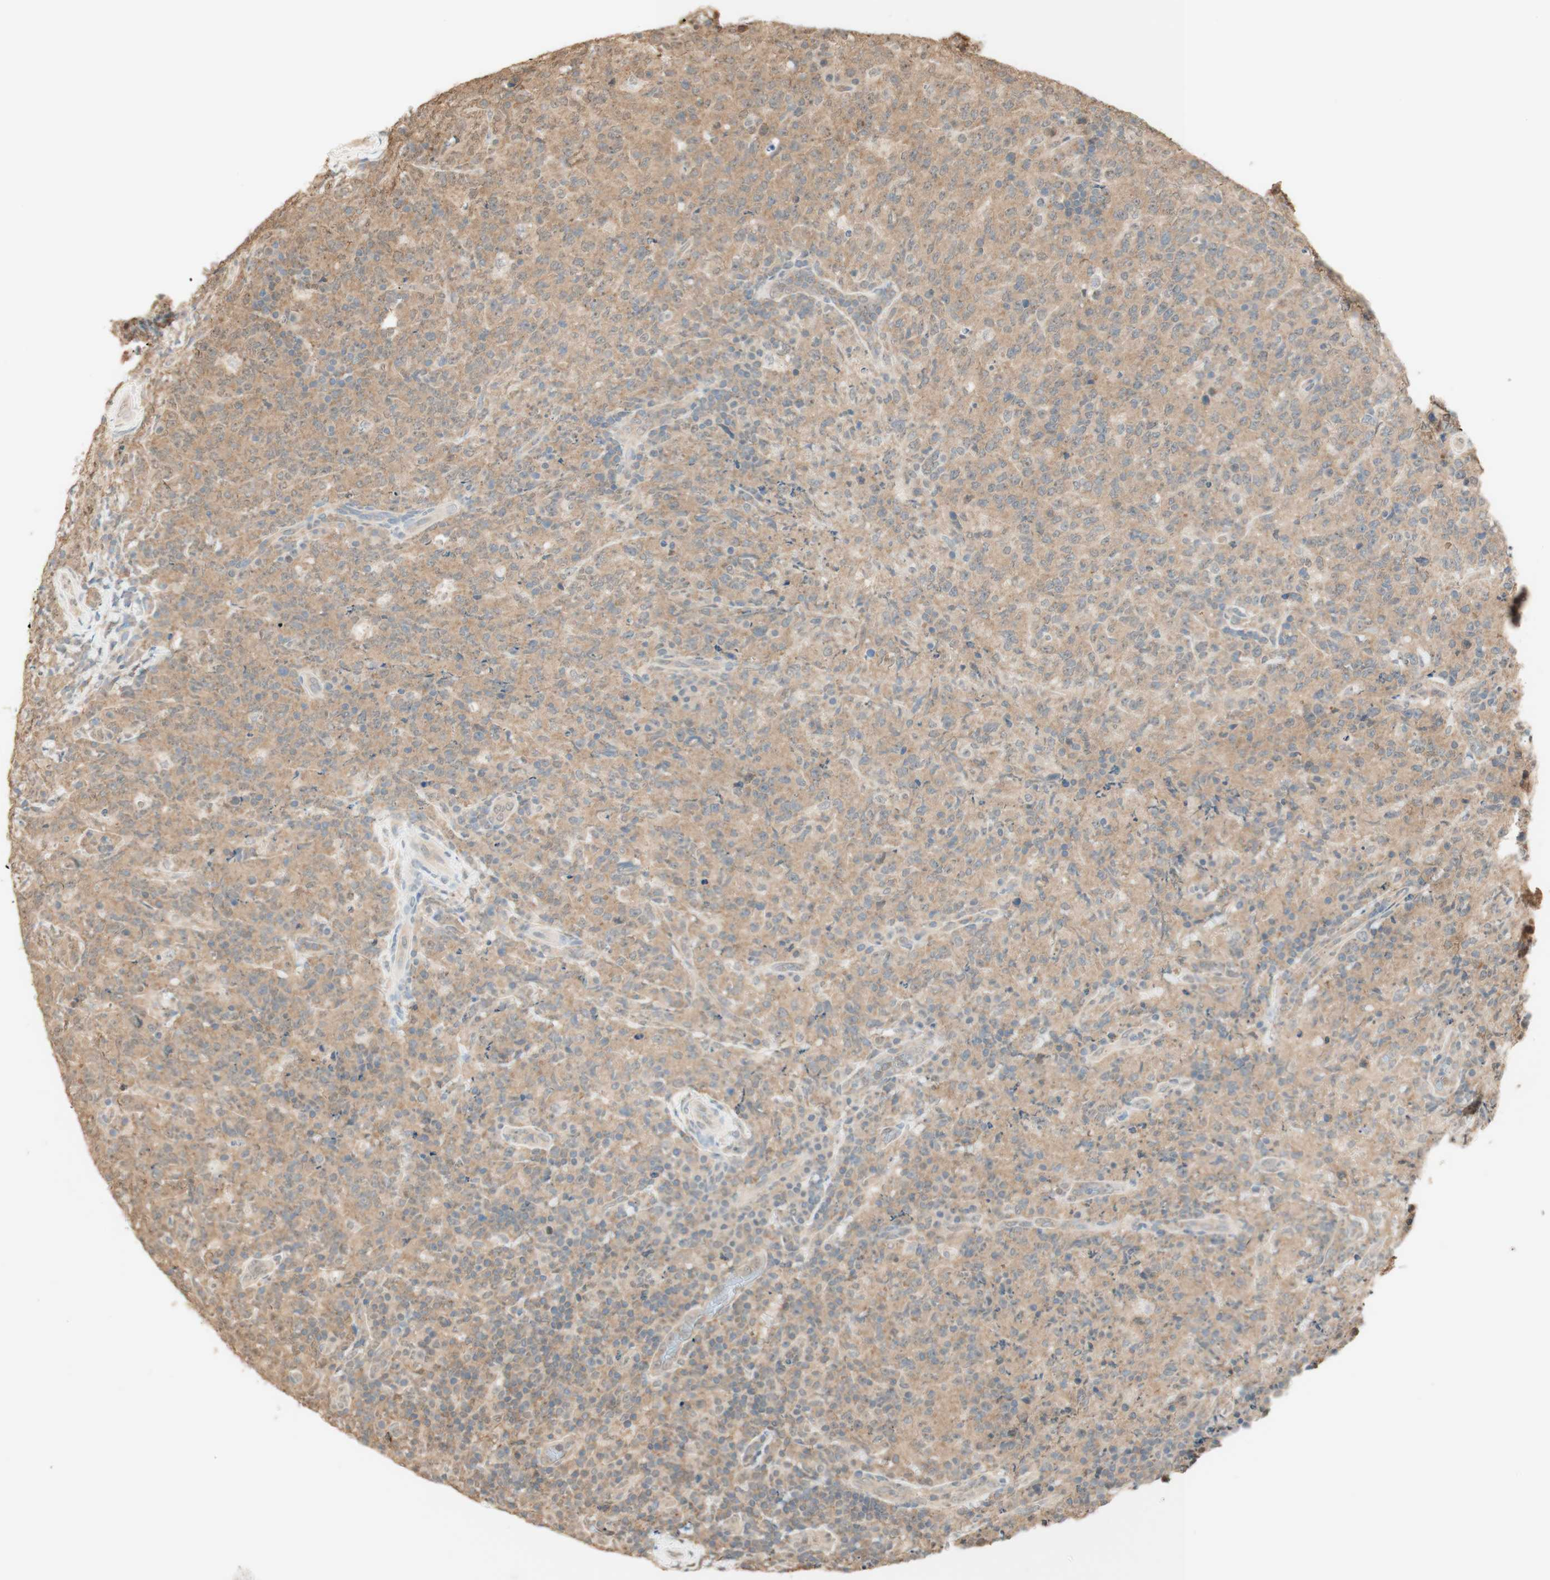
{"staining": {"intensity": "weak", "quantity": ">75%", "location": "cytoplasmic/membranous"}, "tissue": "lymphoma", "cell_type": "Tumor cells", "image_type": "cancer", "snomed": [{"axis": "morphology", "description": "Malignant lymphoma, non-Hodgkin's type, High grade"}, {"axis": "topography", "description": "Tonsil"}], "caption": "IHC histopathology image of lymphoma stained for a protein (brown), which reveals low levels of weak cytoplasmic/membranous positivity in about >75% of tumor cells.", "gene": "SPINT2", "patient": {"sex": "female", "age": 36}}